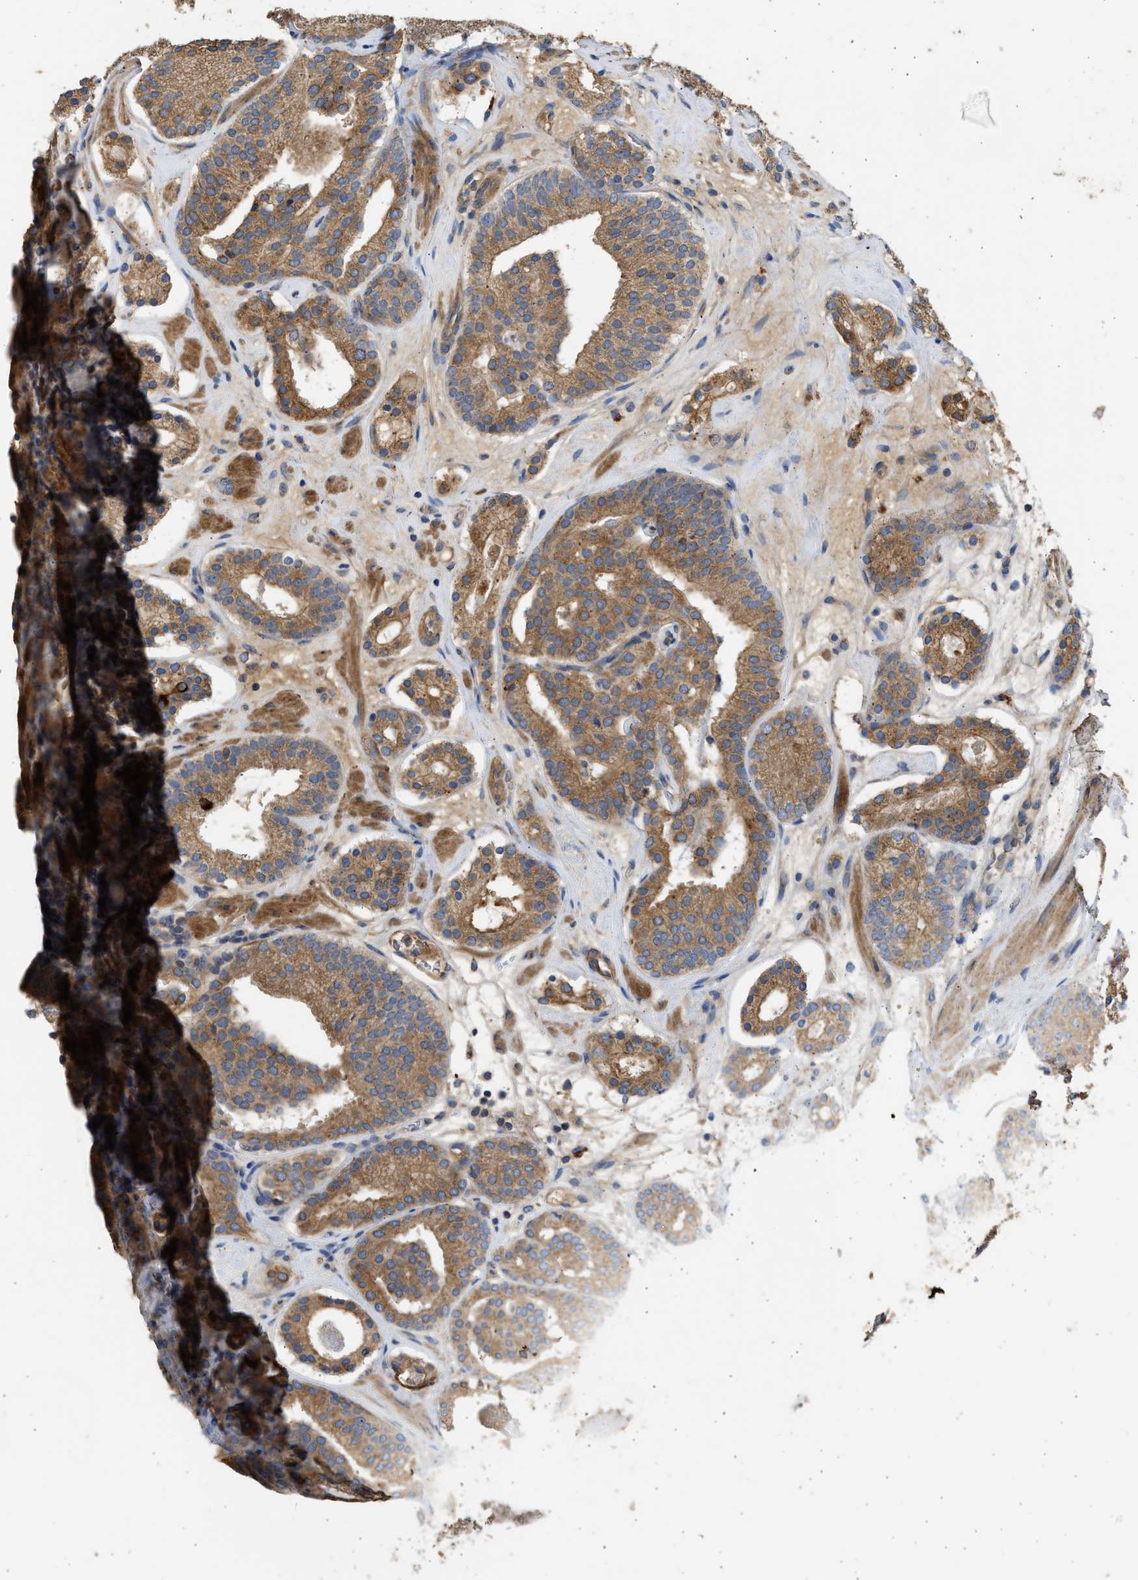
{"staining": {"intensity": "moderate", "quantity": ">75%", "location": "cytoplasmic/membranous"}, "tissue": "prostate cancer", "cell_type": "Tumor cells", "image_type": "cancer", "snomed": [{"axis": "morphology", "description": "Adenocarcinoma, Low grade"}, {"axis": "topography", "description": "Prostate"}], "caption": "Human prostate cancer stained with a brown dye shows moderate cytoplasmic/membranous positive staining in approximately >75% of tumor cells.", "gene": "CSRNP2", "patient": {"sex": "male", "age": 69}}